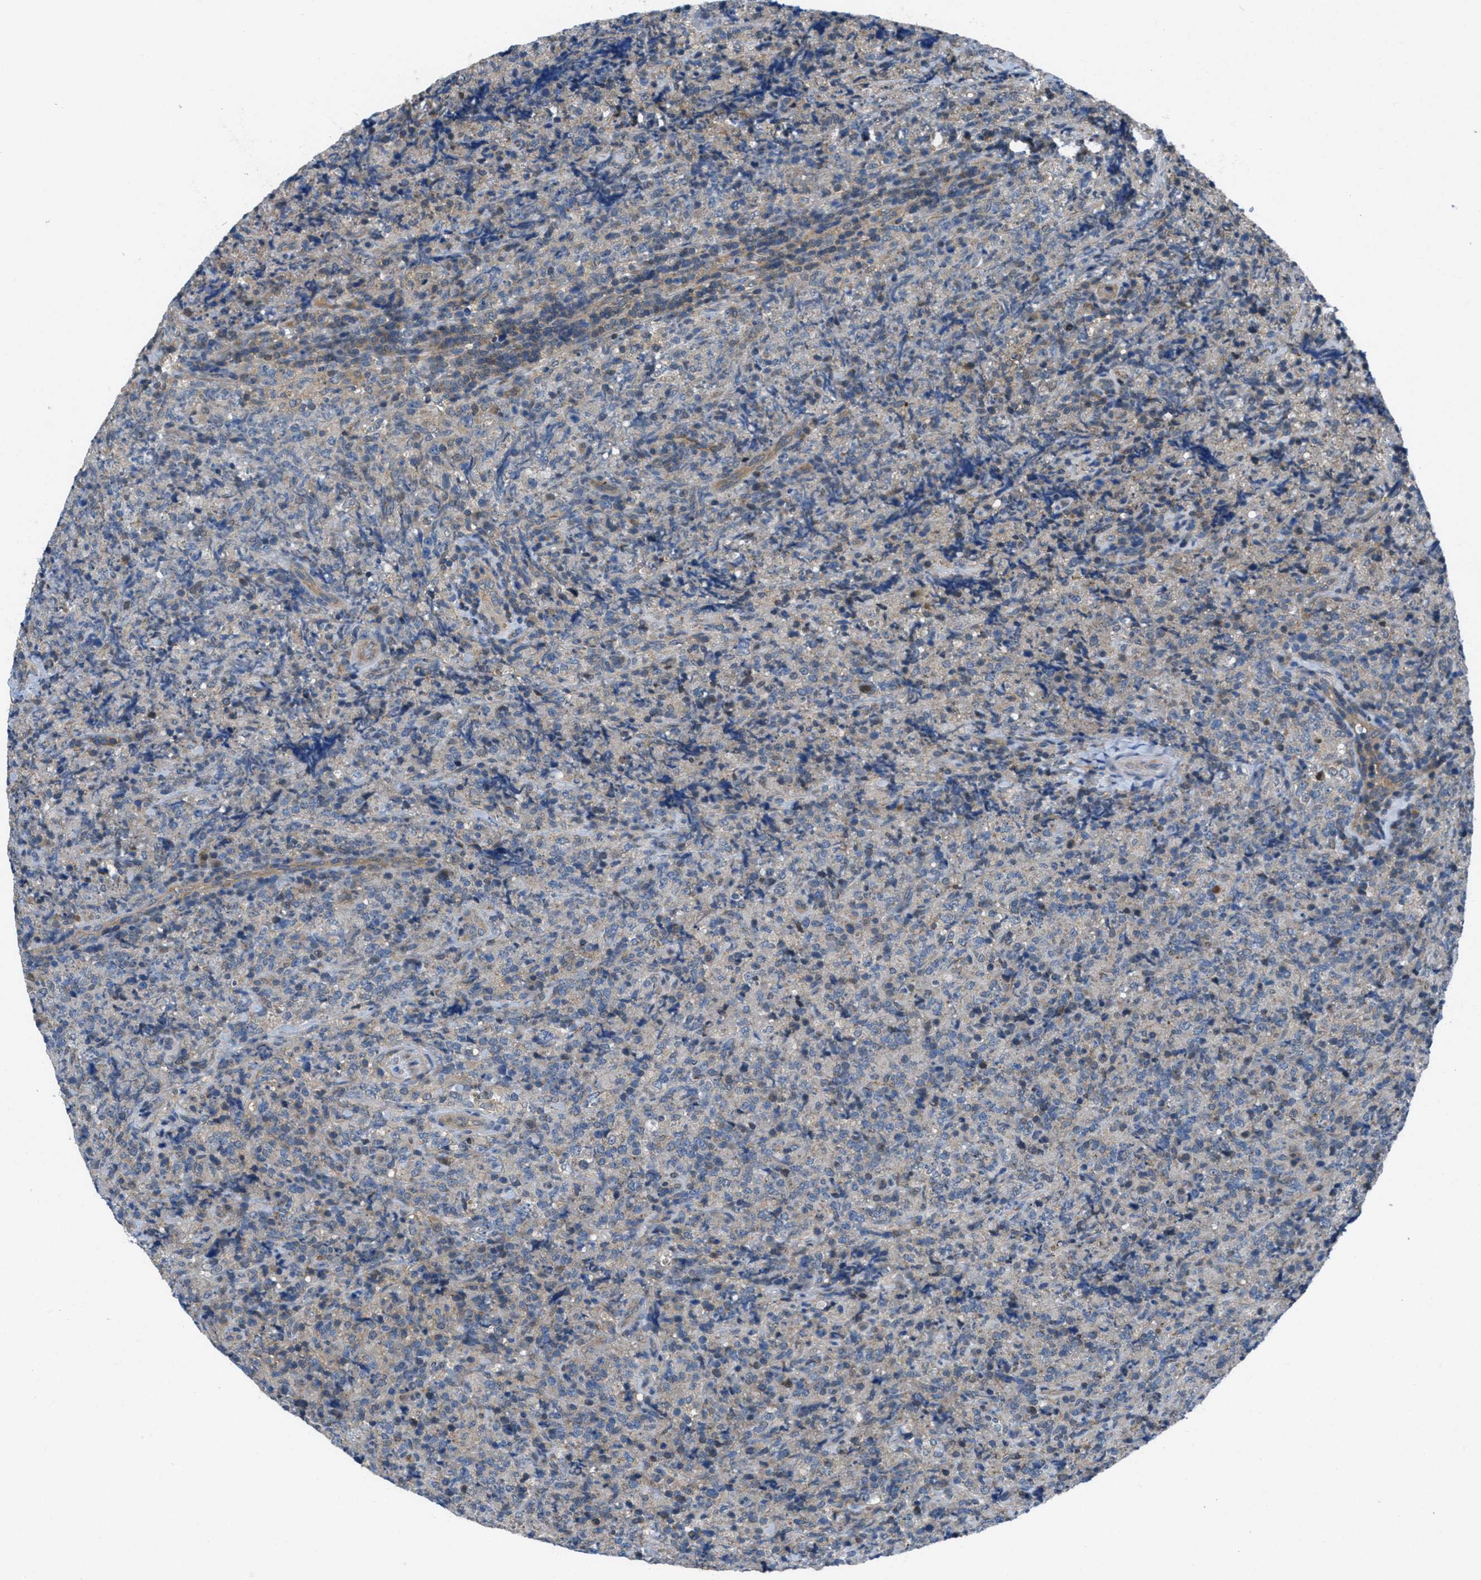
{"staining": {"intensity": "weak", "quantity": "<25%", "location": "cytoplasmic/membranous"}, "tissue": "lymphoma", "cell_type": "Tumor cells", "image_type": "cancer", "snomed": [{"axis": "morphology", "description": "Malignant lymphoma, non-Hodgkin's type, High grade"}, {"axis": "topography", "description": "Tonsil"}], "caption": "This histopathology image is of malignant lymphoma, non-Hodgkin's type (high-grade) stained with immunohistochemistry (IHC) to label a protein in brown with the nuclei are counter-stained blue. There is no expression in tumor cells.", "gene": "PIP5K1C", "patient": {"sex": "female", "age": 36}}